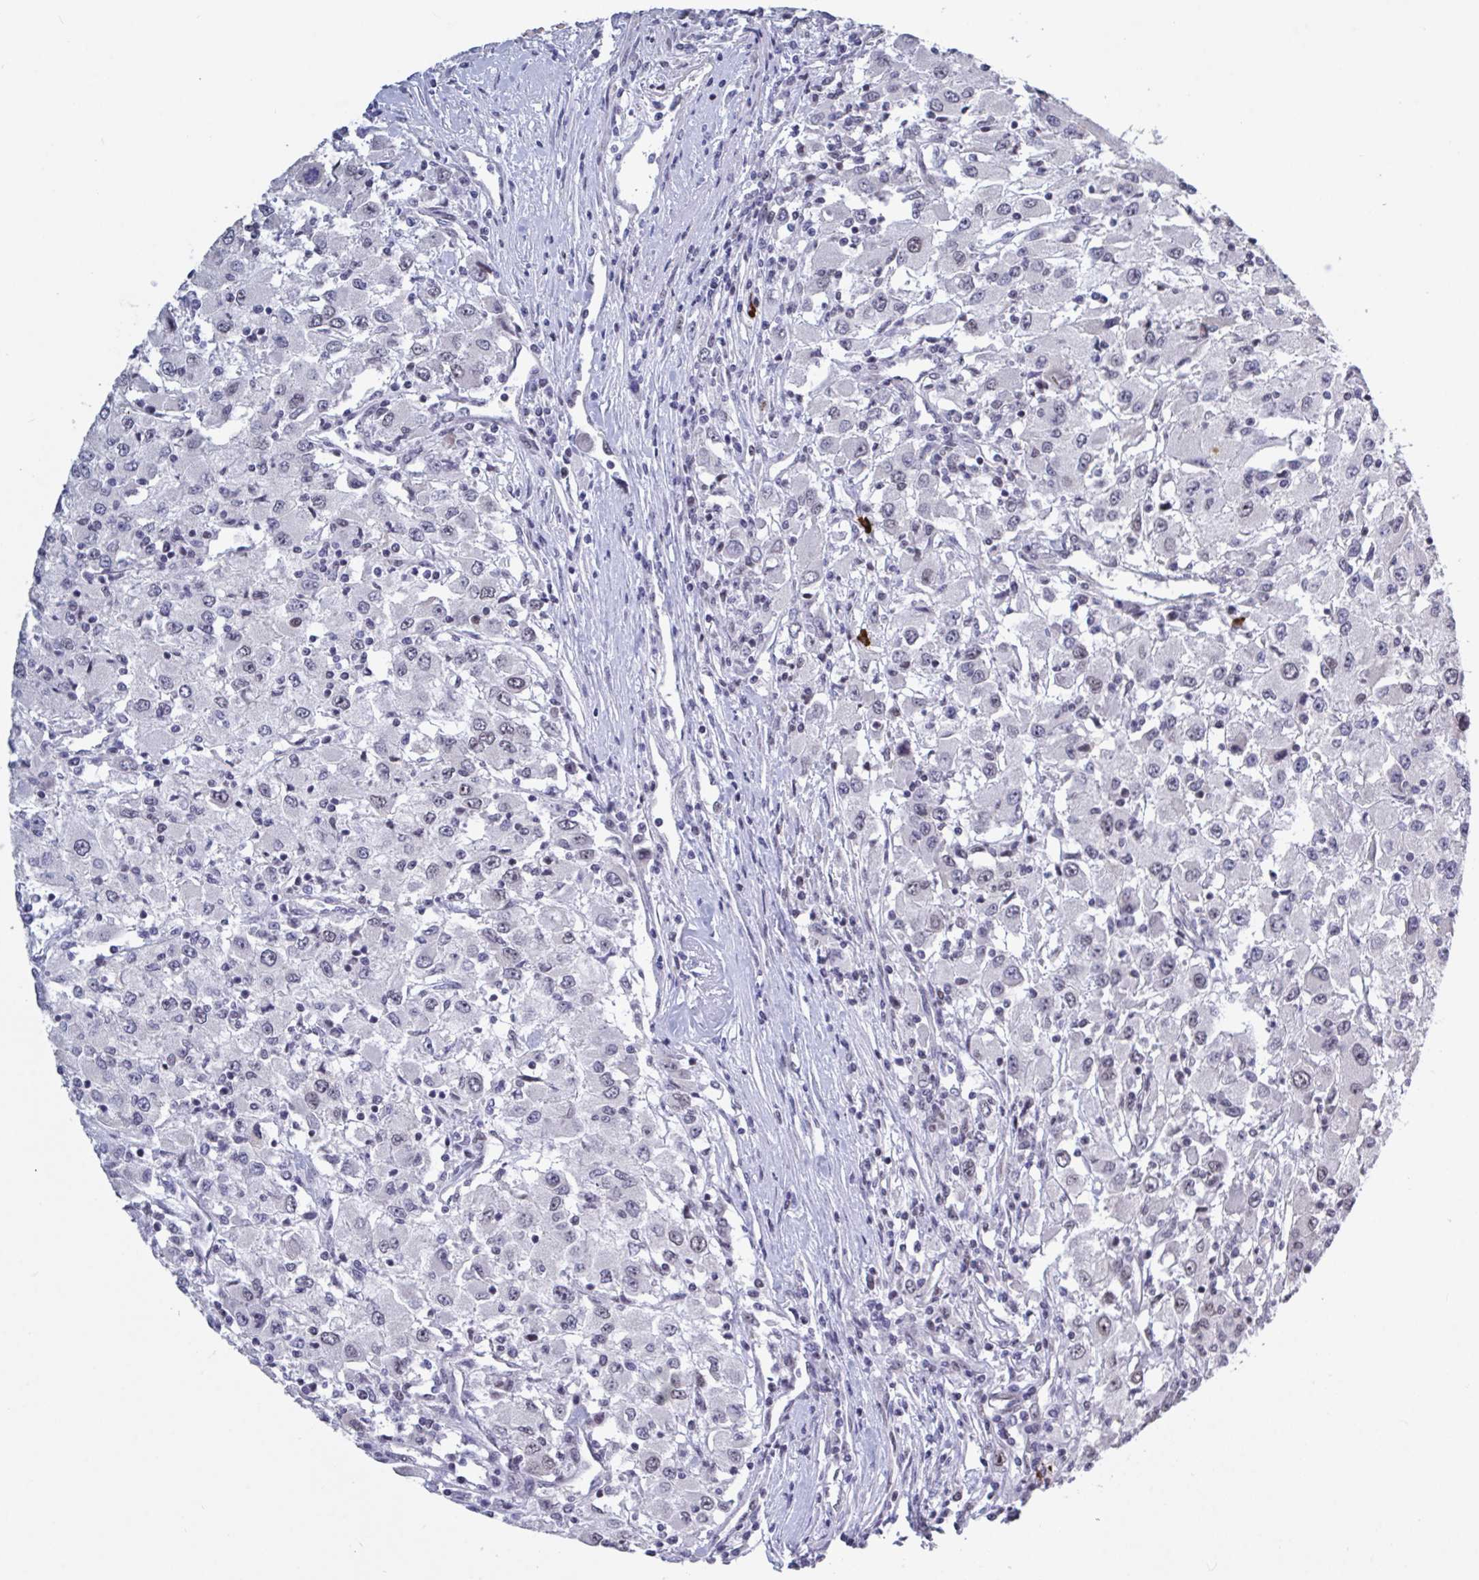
{"staining": {"intensity": "weak", "quantity": "25%-75%", "location": "nuclear"}, "tissue": "renal cancer", "cell_type": "Tumor cells", "image_type": "cancer", "snomed": [{"axis": "morphology", "description": "Adenocarcinoma, NOS"}, {"axis": "topography", "description": "Kidney"}], "caption": "IHC of renal adenocarcinoma shows low levels of weak nuclear expression in about 25%-75% of tumor cells.", "gene": "BCL7B", "patient": {"sex": "female", "age": 67}}